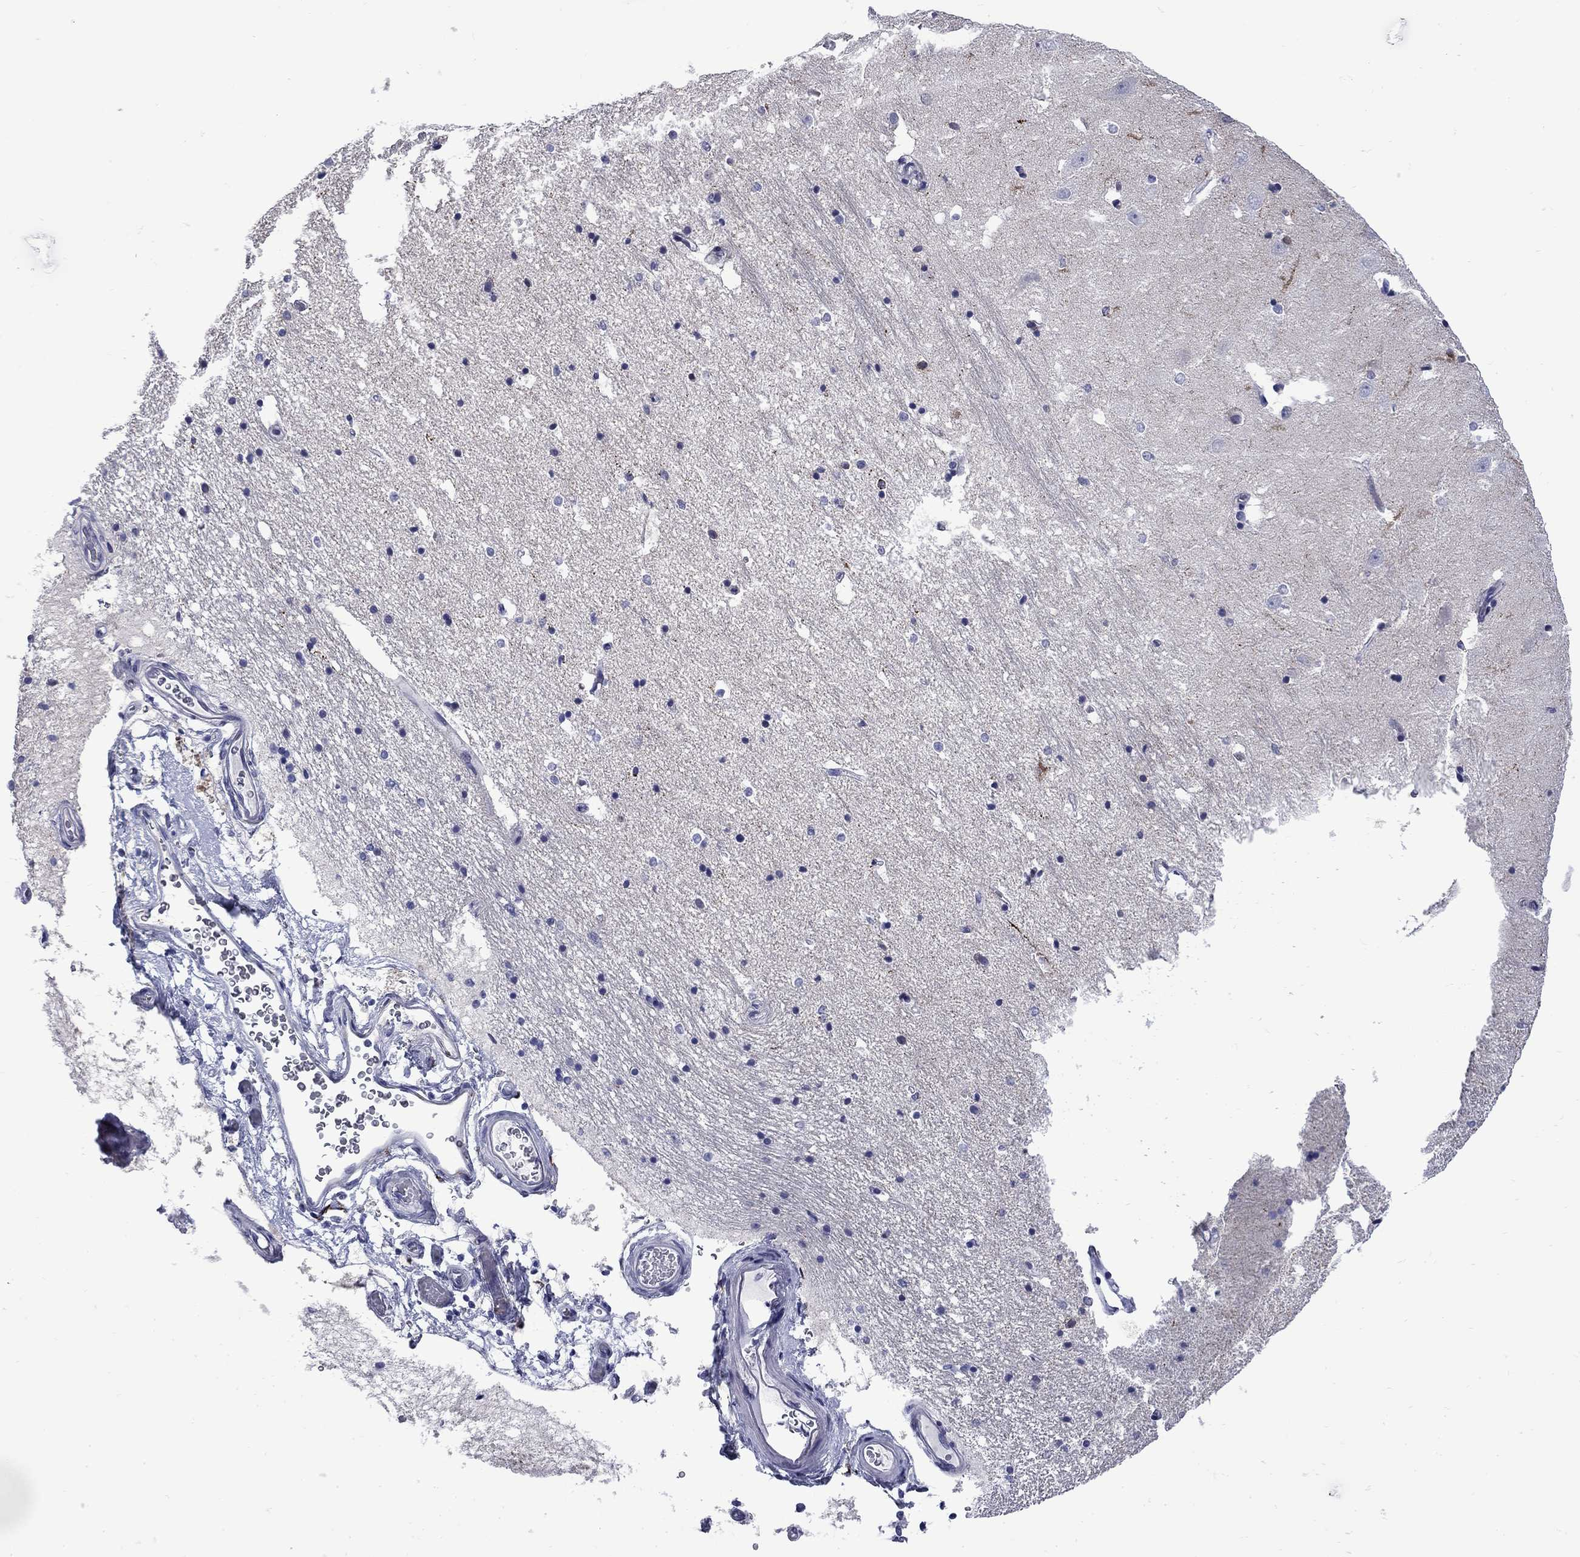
{"staining": {"intensity": "negative", "quantity": "none", "location": "none"}, "tissue": "hippocampus", "cell_type": "Glial cells", "image_type": "normal", "snomed": [{"axis": "morphology", "description": "Normal tissue, NOS"}, {"axis": "topography", "description": "Hippocampus"}], "caption": "This is an IHC image of benign hippocampus. There is no positivity in glial cells.", "gene": "MGARP", "patient": {"sex": "male", "age": 44}}